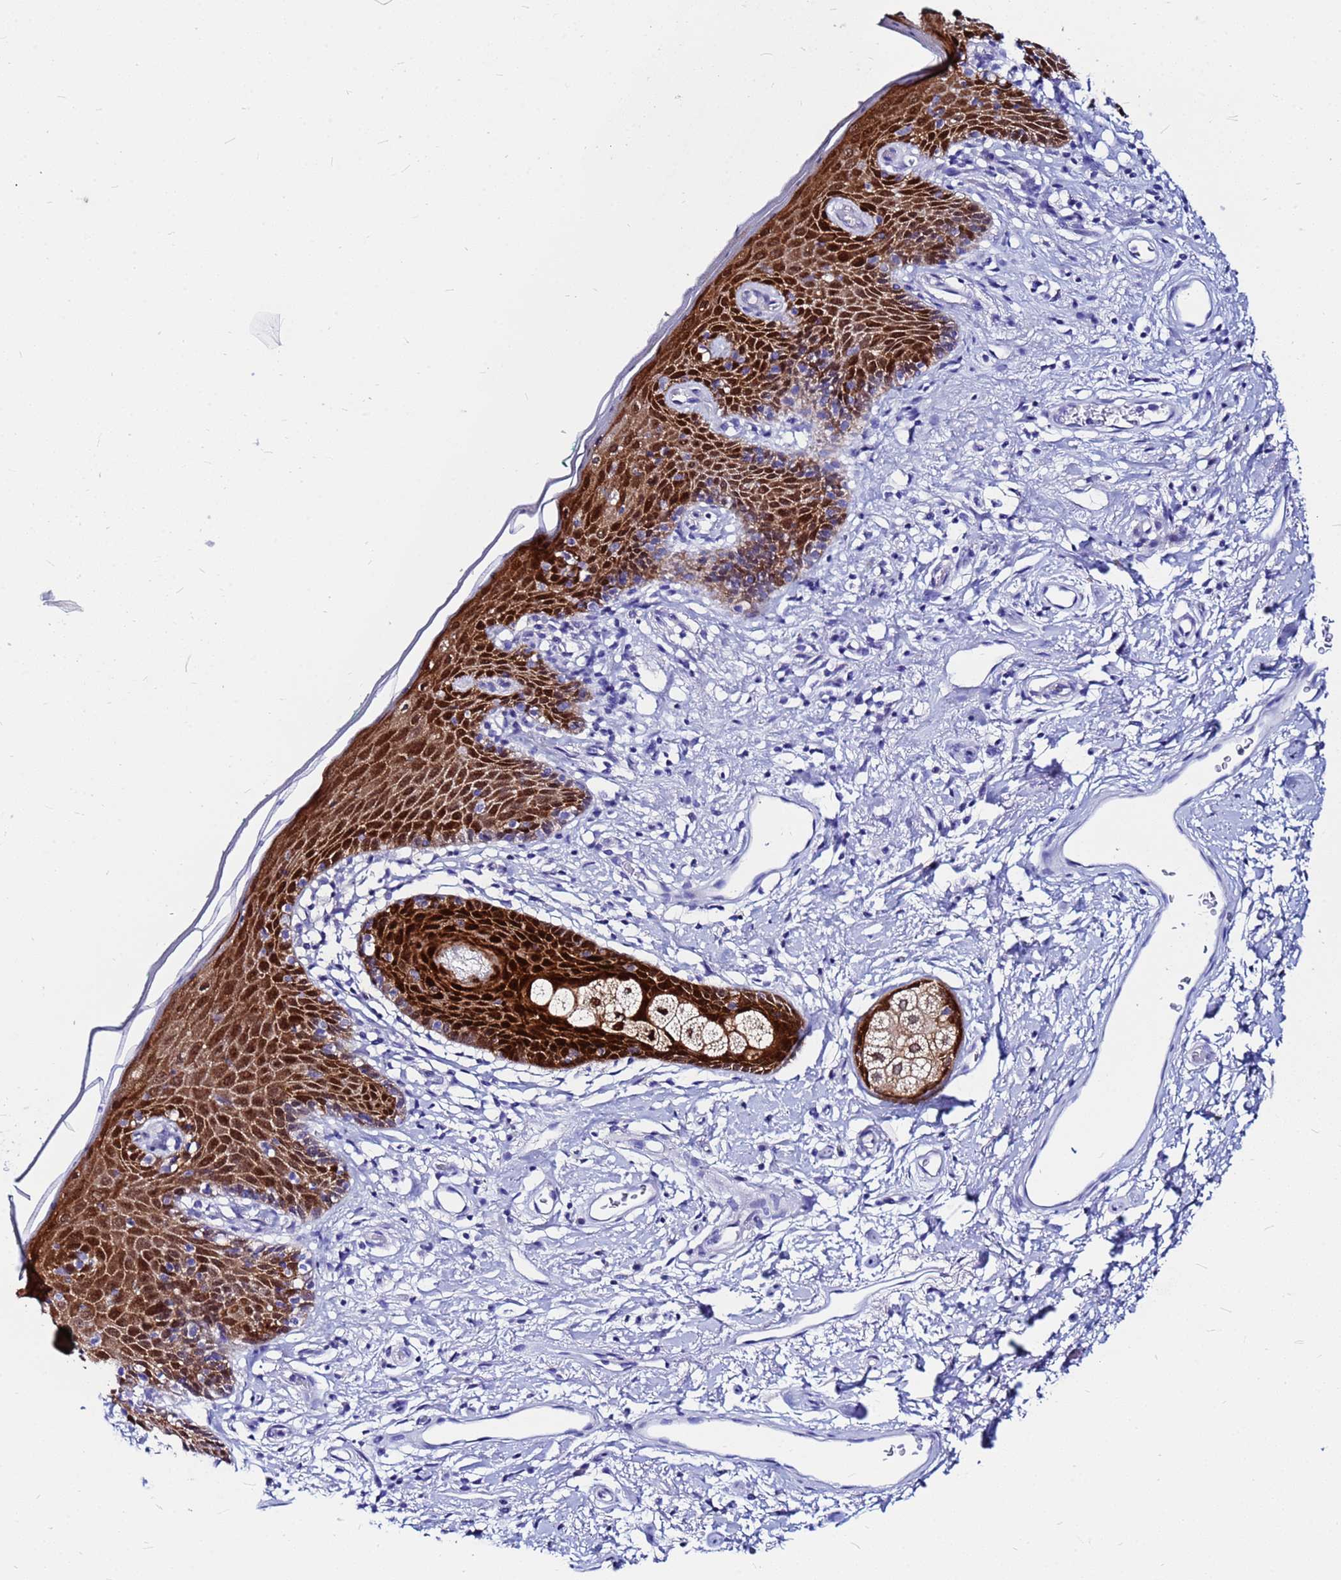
{"staining": {"intensity": "strong", "quantity": ">75%", "location": "cytoplasmic/membranous"}, "tissue": "skin", "cell_type": "Epidermal cells", "image_type": "normal", "snomed": [{"axis": "morphology", "description": "Normal tissue, NOS"}, {"axis": "topography", "description": "Vulva"}], "caption": "Epidermal cells display high levels of strong cytoplasmic/membranous positivity in about >75% of cells in normal human skin.", "gene": "PPP1R14C", "patient": {"sex": "female", "age": 66}}